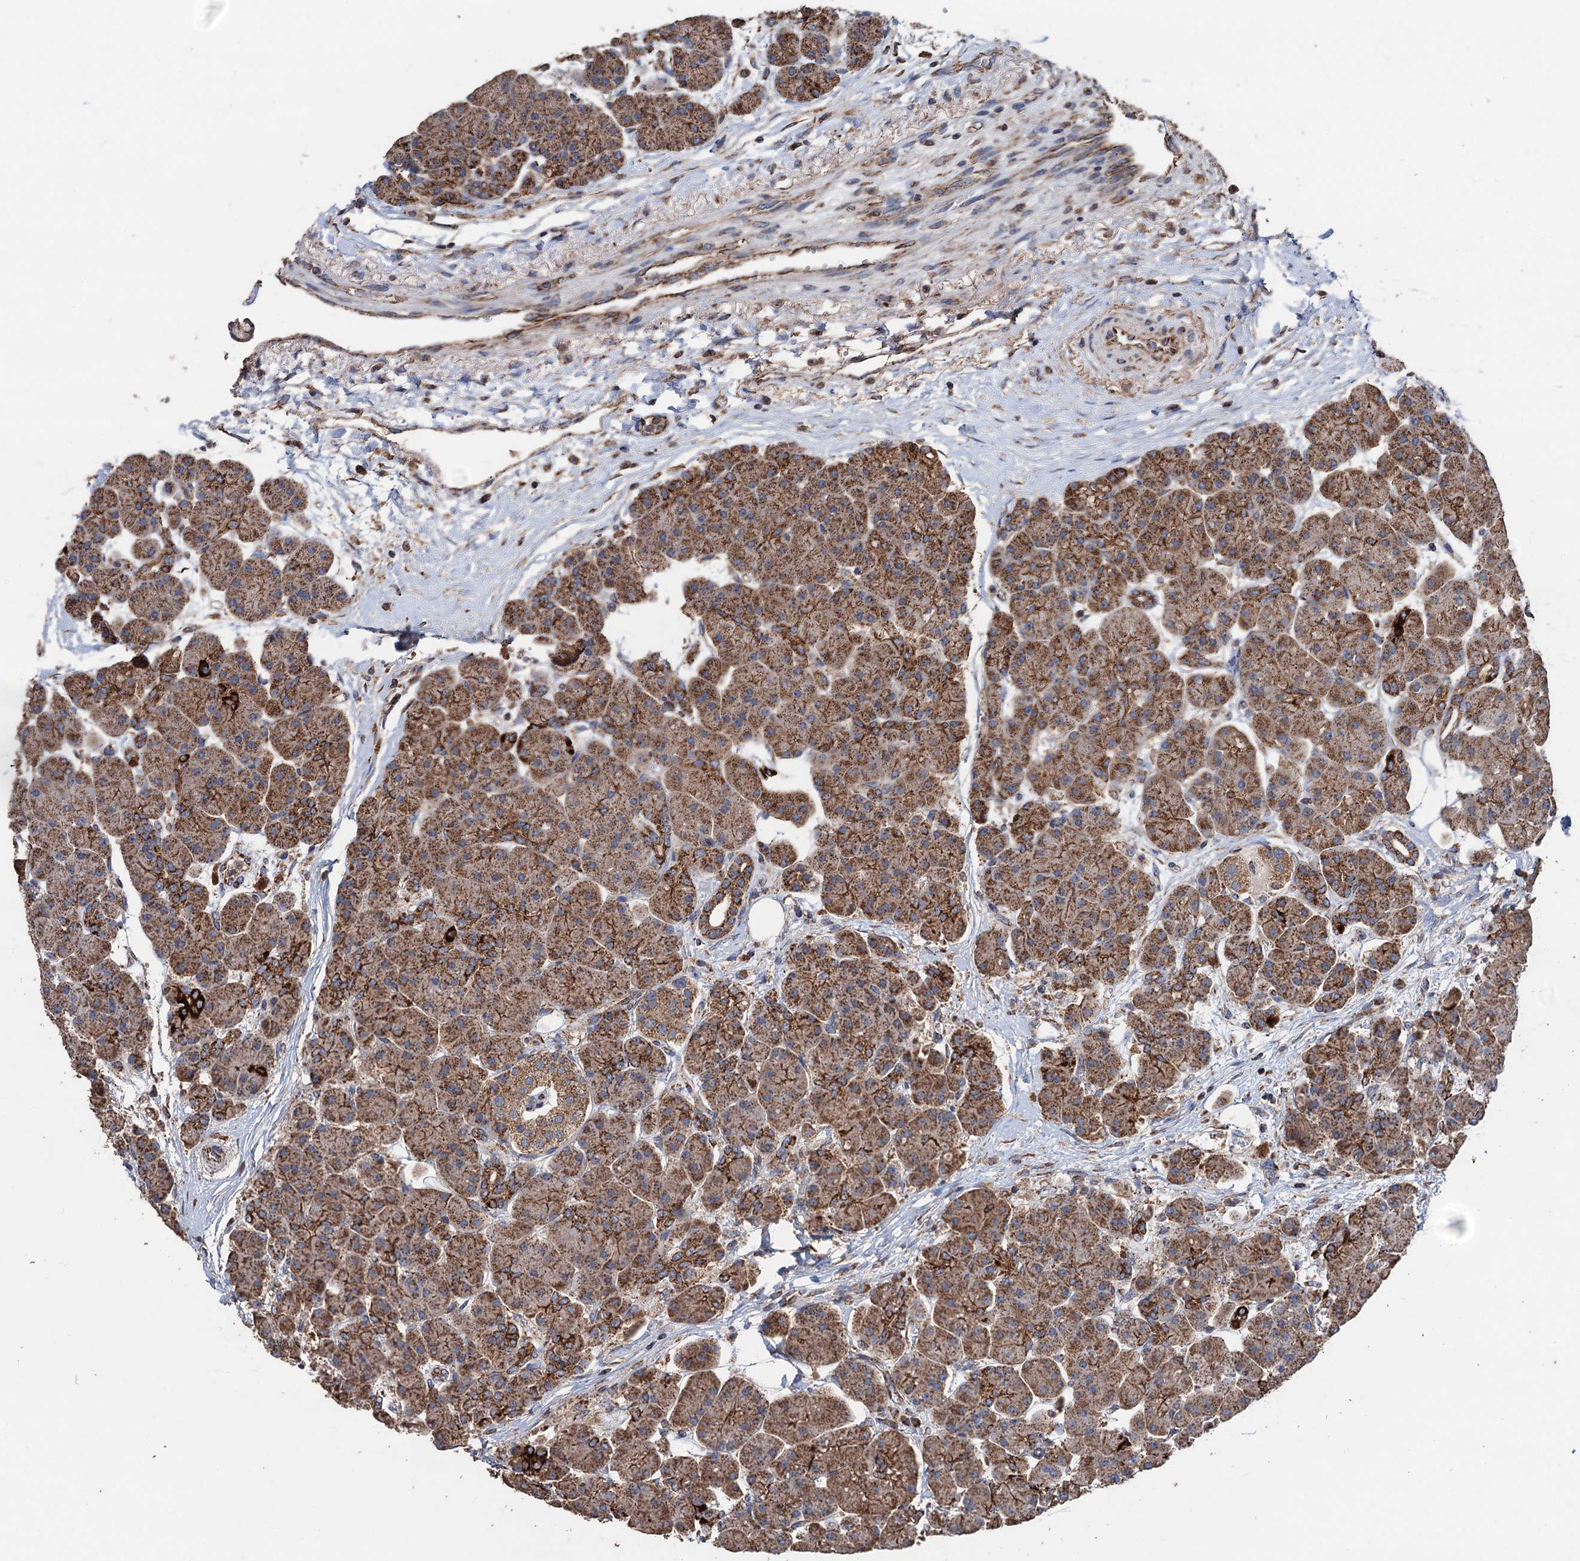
{"staining": {"intensity": "strong", "quantity": ">75%", "location": "cytoplasmic/membranous"}, "tissue": "pancreas", "cell_type": "Exocrine glandular cells", "image_type": "normal", "snomed": [{"axis": "morphology", "description": "Normal tissue, NOS"}, {"axis": "topography", "description": "Pancreas"}], "caption": "Protein staining of unremarkable pancreas reveals strong cytoplasmic/membranous staining in approximately >75% of exocrine glandular cells.", "gene": "DGLUCY", "patient": {"sex": "male", "age": 66}}